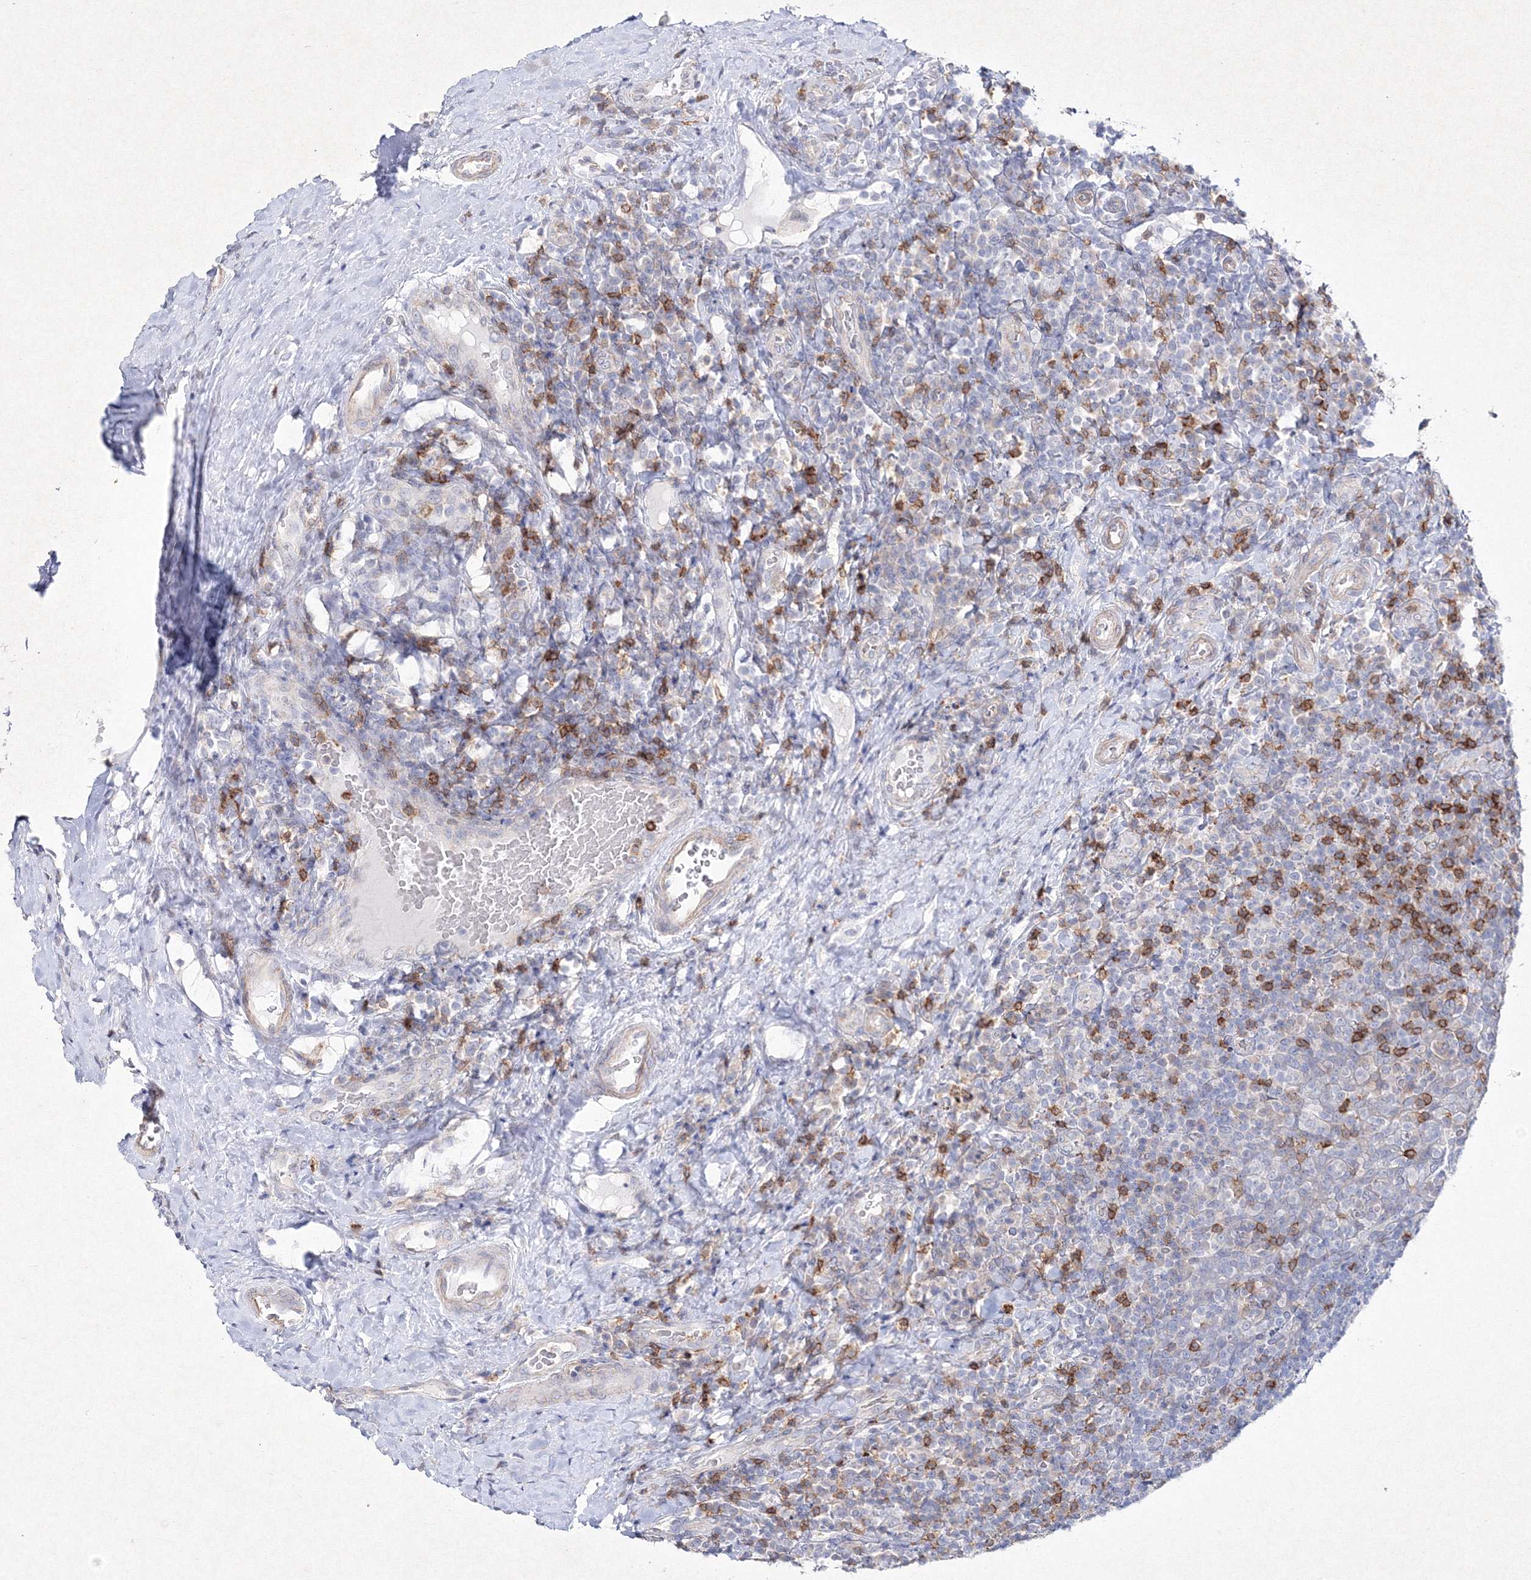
{"staining": {"intensity": "negative", "quantity": "none", "location": "none"}, "tissue": "tonsil", "cell_type": "Germinal center cells", "image_type": "normal", "snomed": [{"axis": "morphology", "description": "Normal tissue, NOS"}, {"axis": "topography", "description": "Tonsil"}], "caption": "A high-resolution image shows immunohistochemistry staining of benign tonsil, which reveals no significant positivity in germinal center cells. The staining is performed using DAB (3,3'-diaminobenzidine) brown chromogen with nuclei counter-stained in using hematoxylin.", "gene": "HCST", "patient": {"sex": "male", "age": 17}}